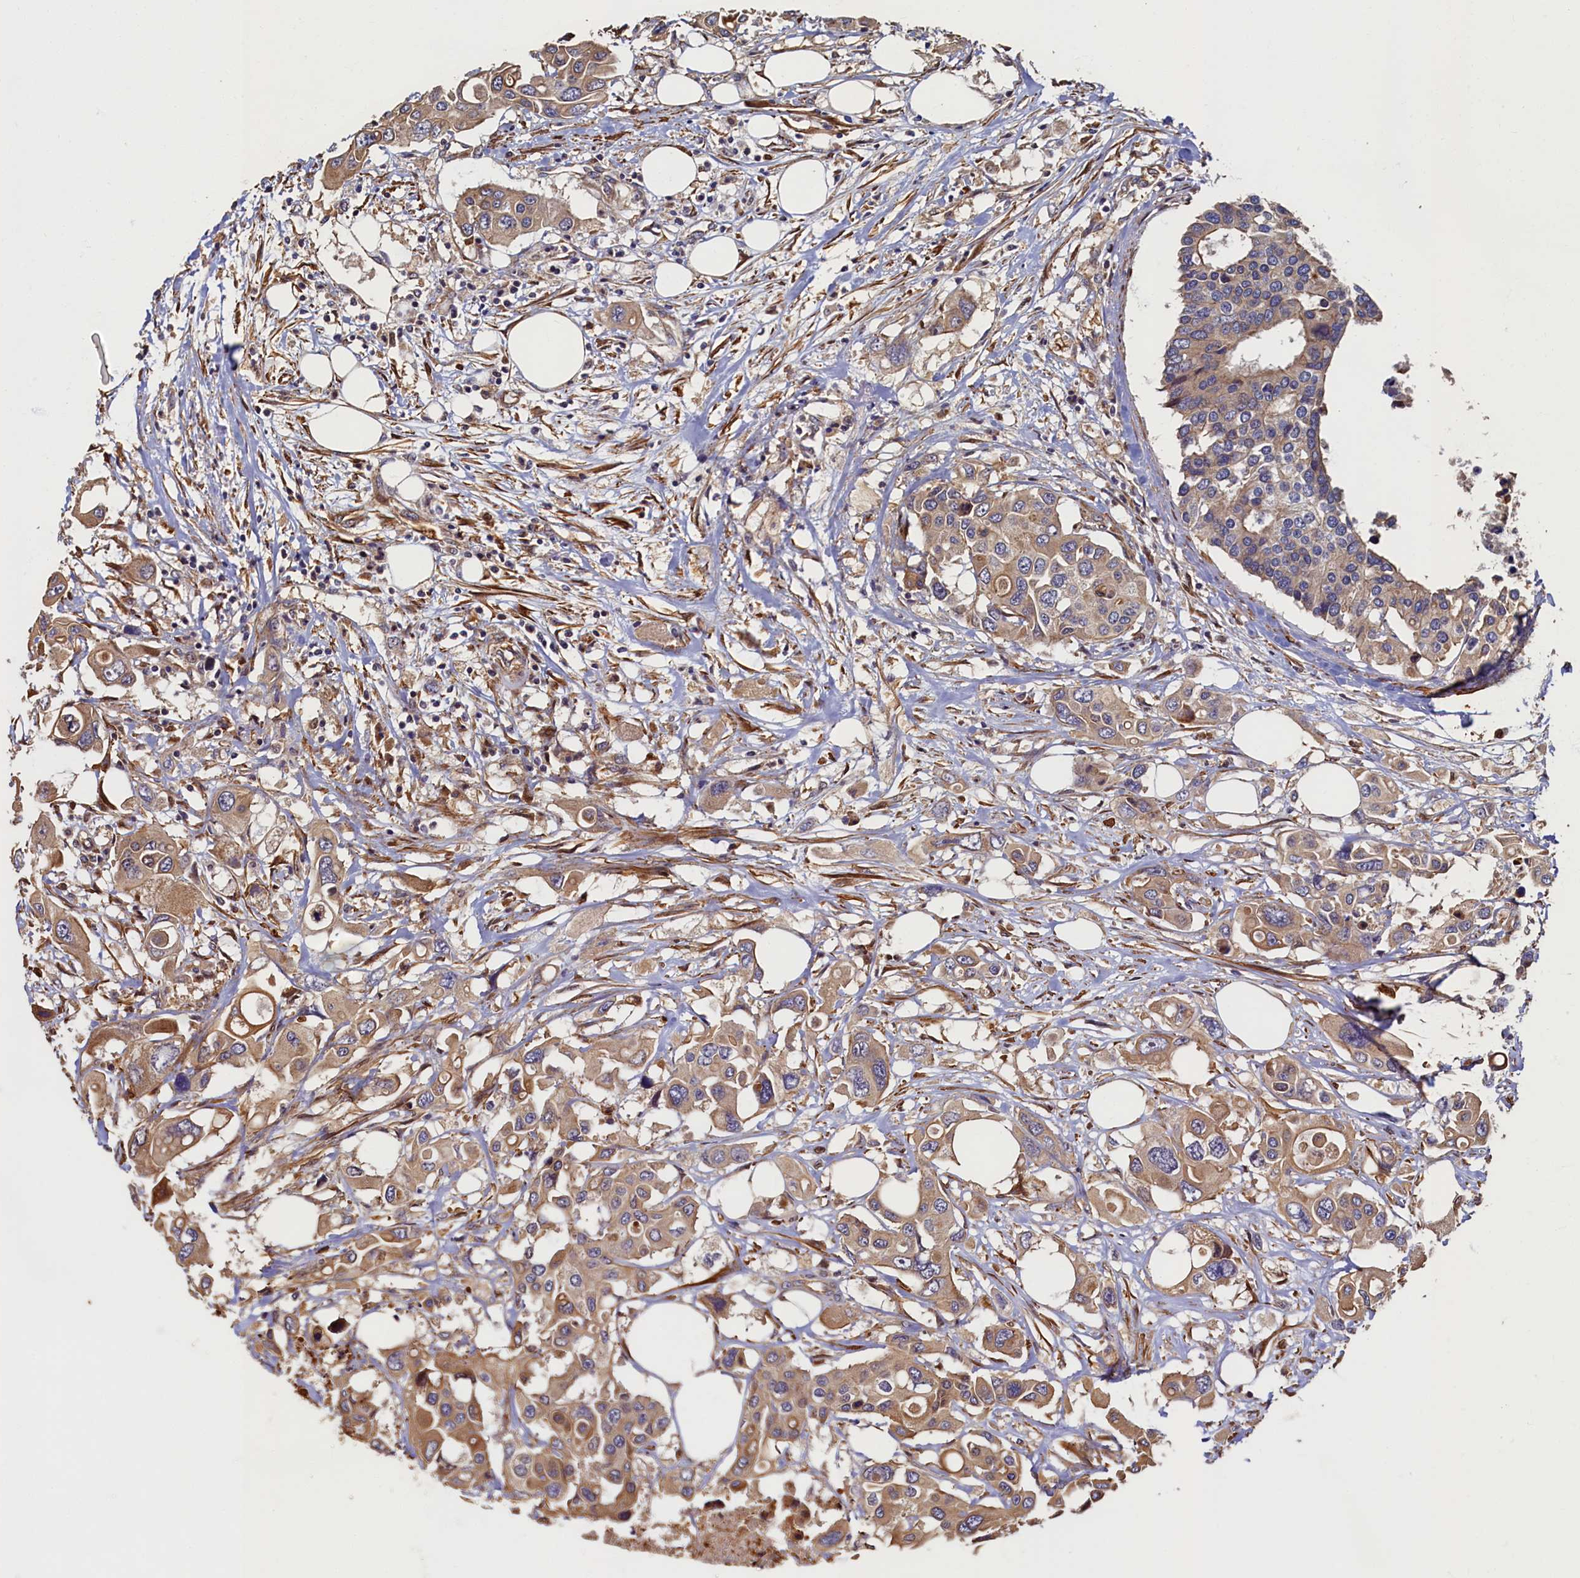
{"staining": {"intensity": "moderate", "quantity": ">75%", "location": "cytoplasmic/membranous"}, "tissue": "colorectal cancer", "cell_type": "Tumor cells", "image_type": "cancer", "snomed": [{"axis": "morphology", "description": "Adenocarcinoma, NOS"}, {"axis": "topography", "description": "Colon"}], "caption": "Immunohistochemistry photomicrograph of human colorectal adenocarcinoma stained for a protein (brown), which reveals medium levels of moderate cytoplasmic/membranous staining in approximately >75% of tumor cells.", "gene": "CCDC102B", "patient": {"sex": "male", "age": 77}}